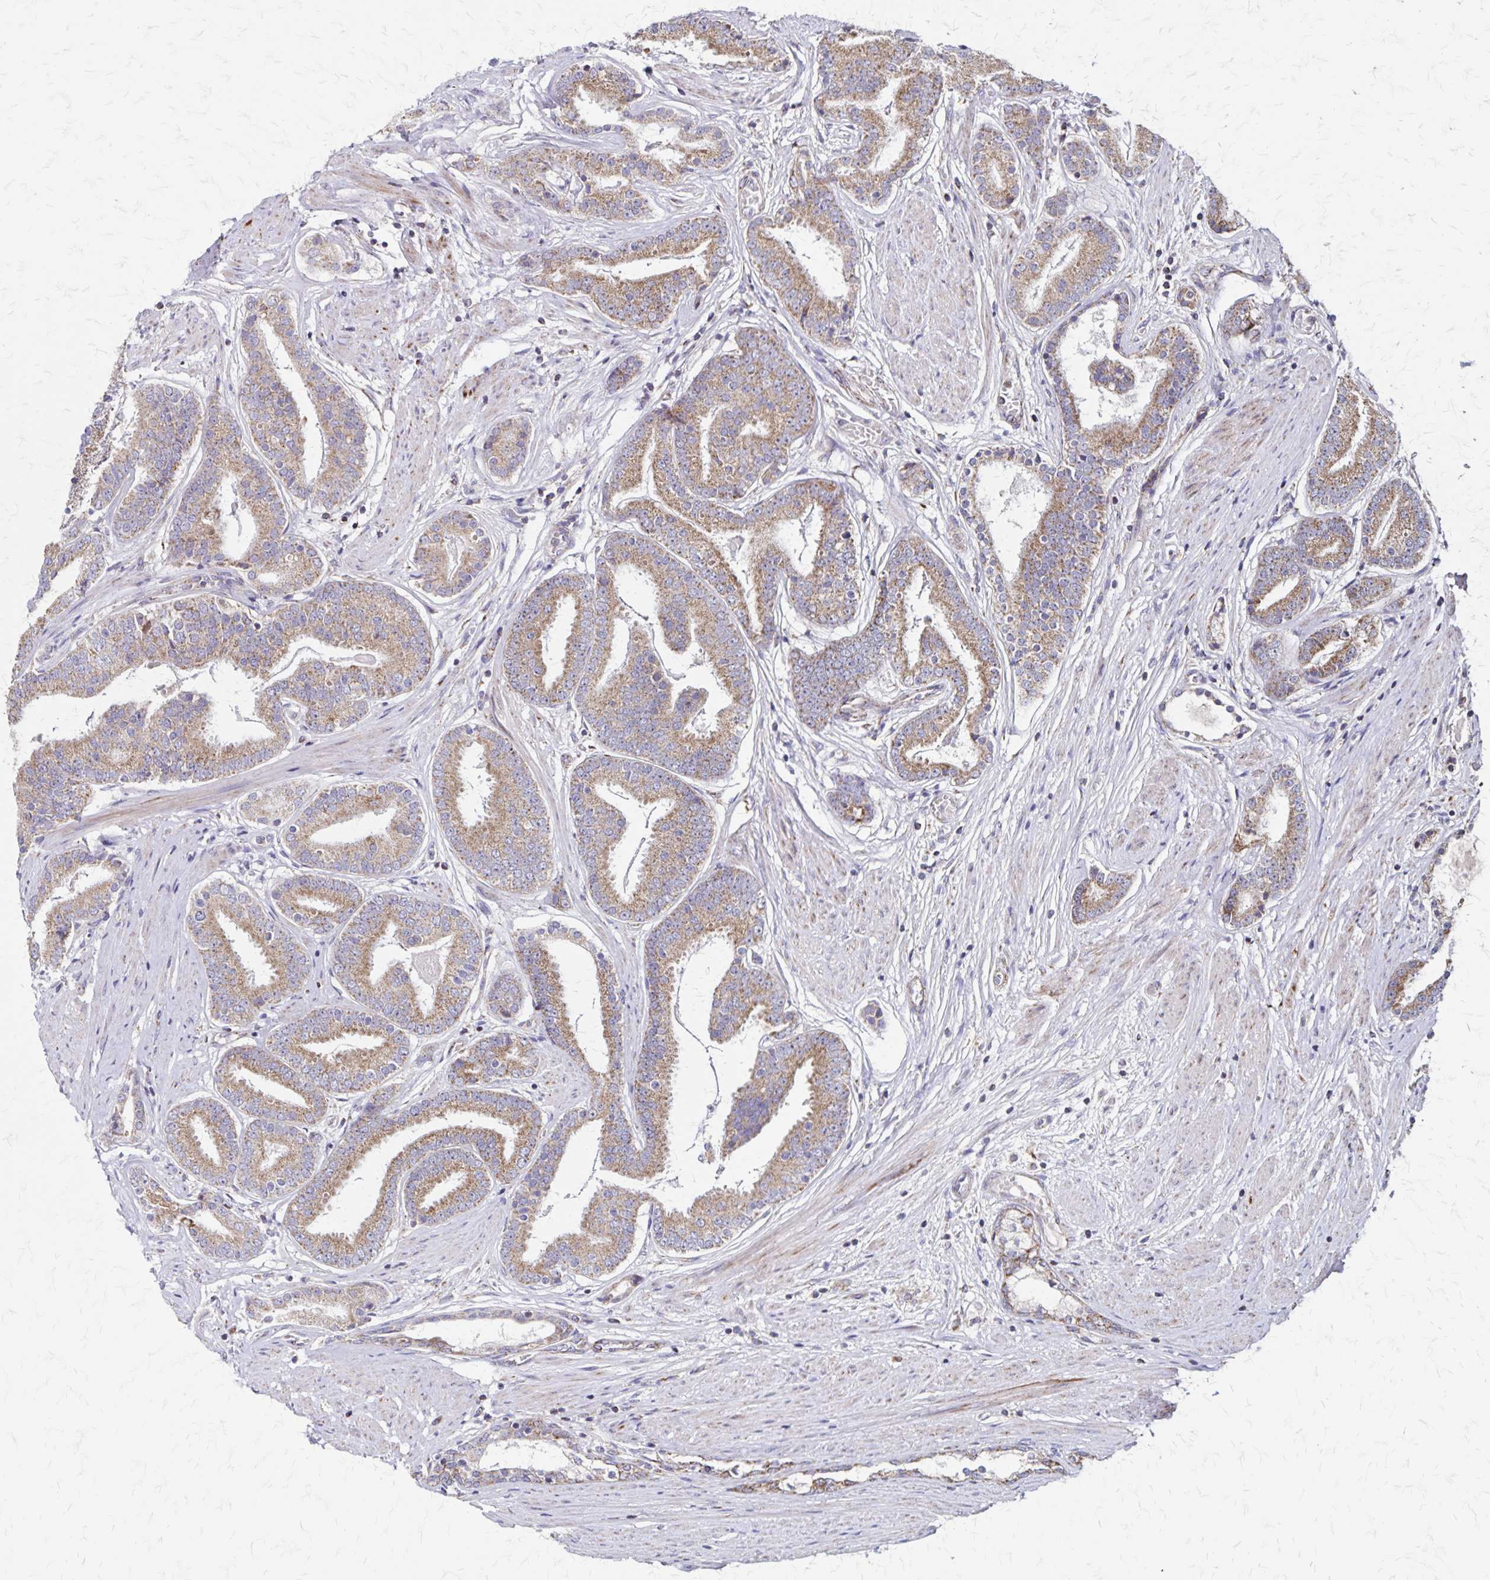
{"staining": {"intensity": "moderate", "quantity": ">75%", "location": "cytoplasmic/membranous"}, "tissue": "prostate cancer", "cell_type": "Tumor cells", "image_type": "cancer", "snomed": [{"axis": "morphology", "description": "Adenocarcinoma, High grade"}, {"axis": "topography", "description": "Prostate"}], "caption": "Immunohistochemical staining of human prostate high-grade adenocarcinoma reveals moderate cytoplasmic/membranous protein staining in about >75% of tumor cells.", "gene": "NFS1", "patient": {"sex": "male", "age": 63}}